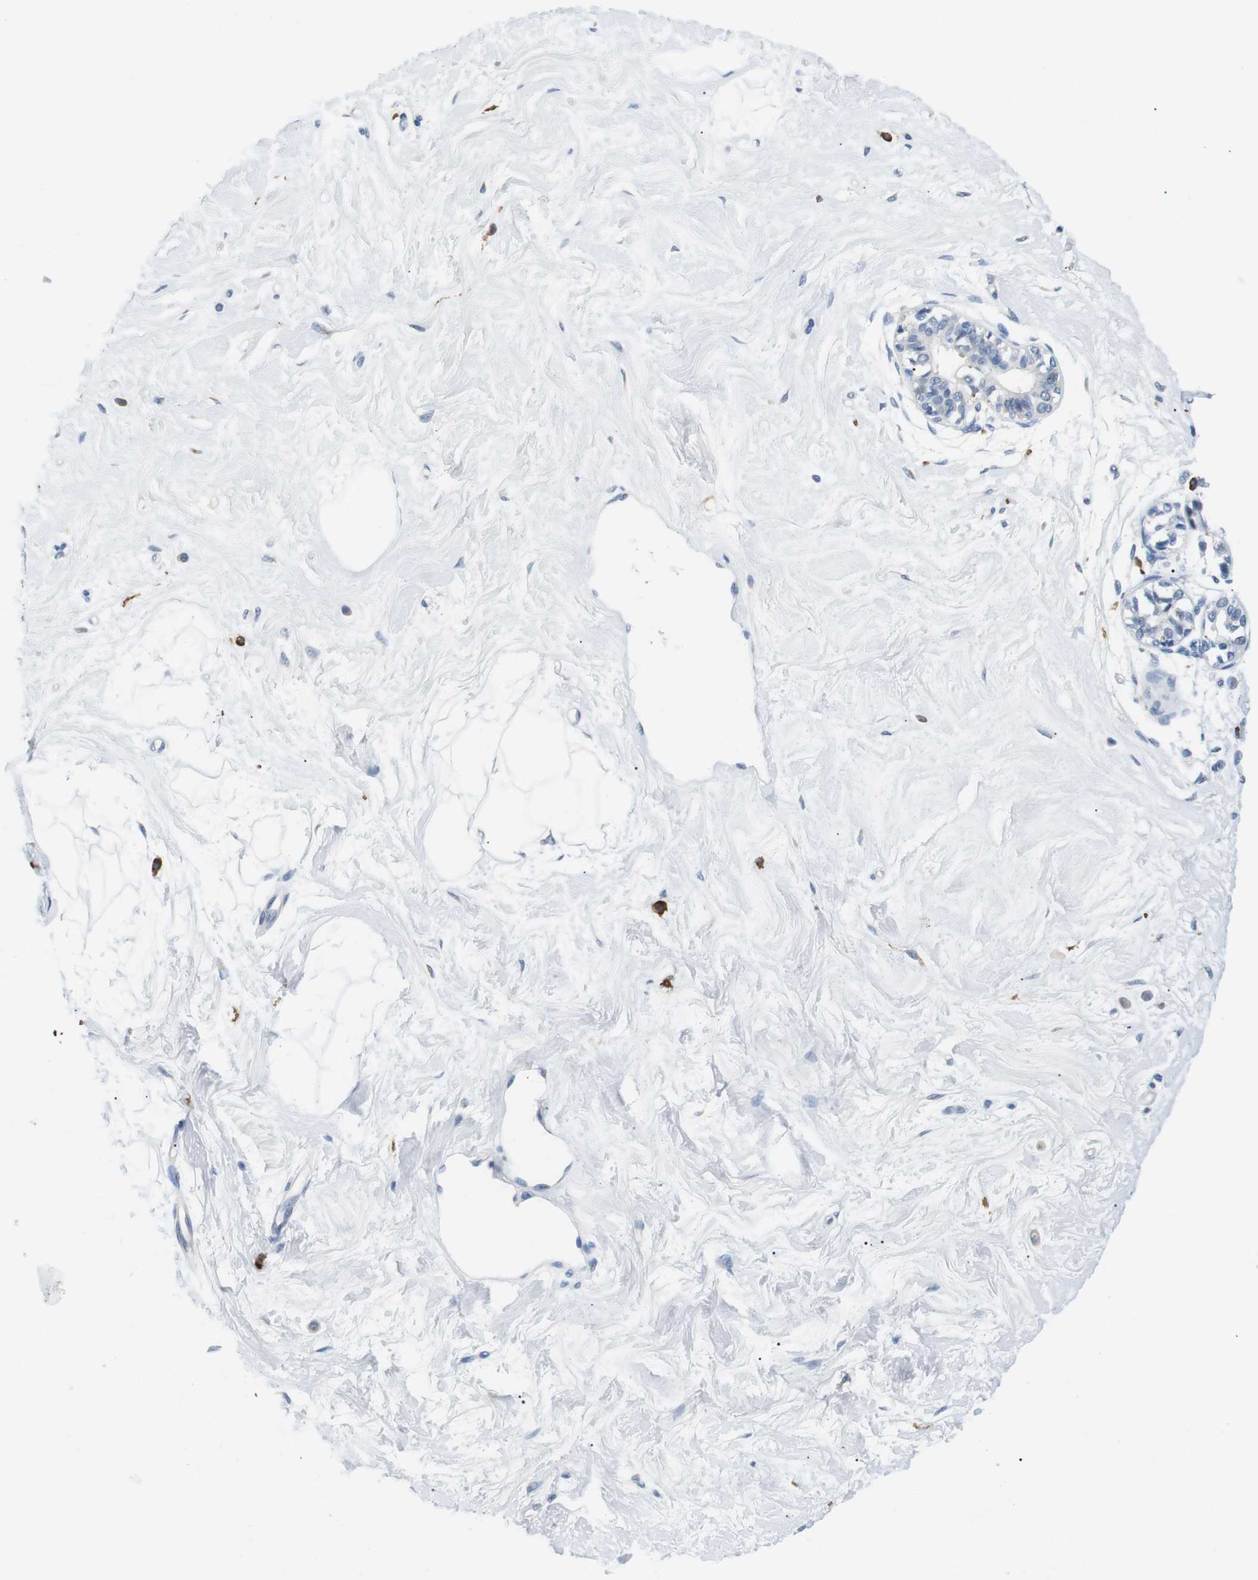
{"staining": {"intensity": "negative", "quantity": "none", "location": "none"}, "tissue": "breast", "cell_type": "Adipocytes", "image_type": "normal", "snomed": [{"axis": "morphology", "description": "Normal tissue, NOS"}, {"axis": "topography", "description": "Breast"}], "caption": "Immunohistochemistry (IHC) histopathology image of unremarkable human breast stained for a protein (brown), which reveals no staining in adipocytes.", "gene": "FCGRT", "patient": {"sex": "female", "age": 45}}